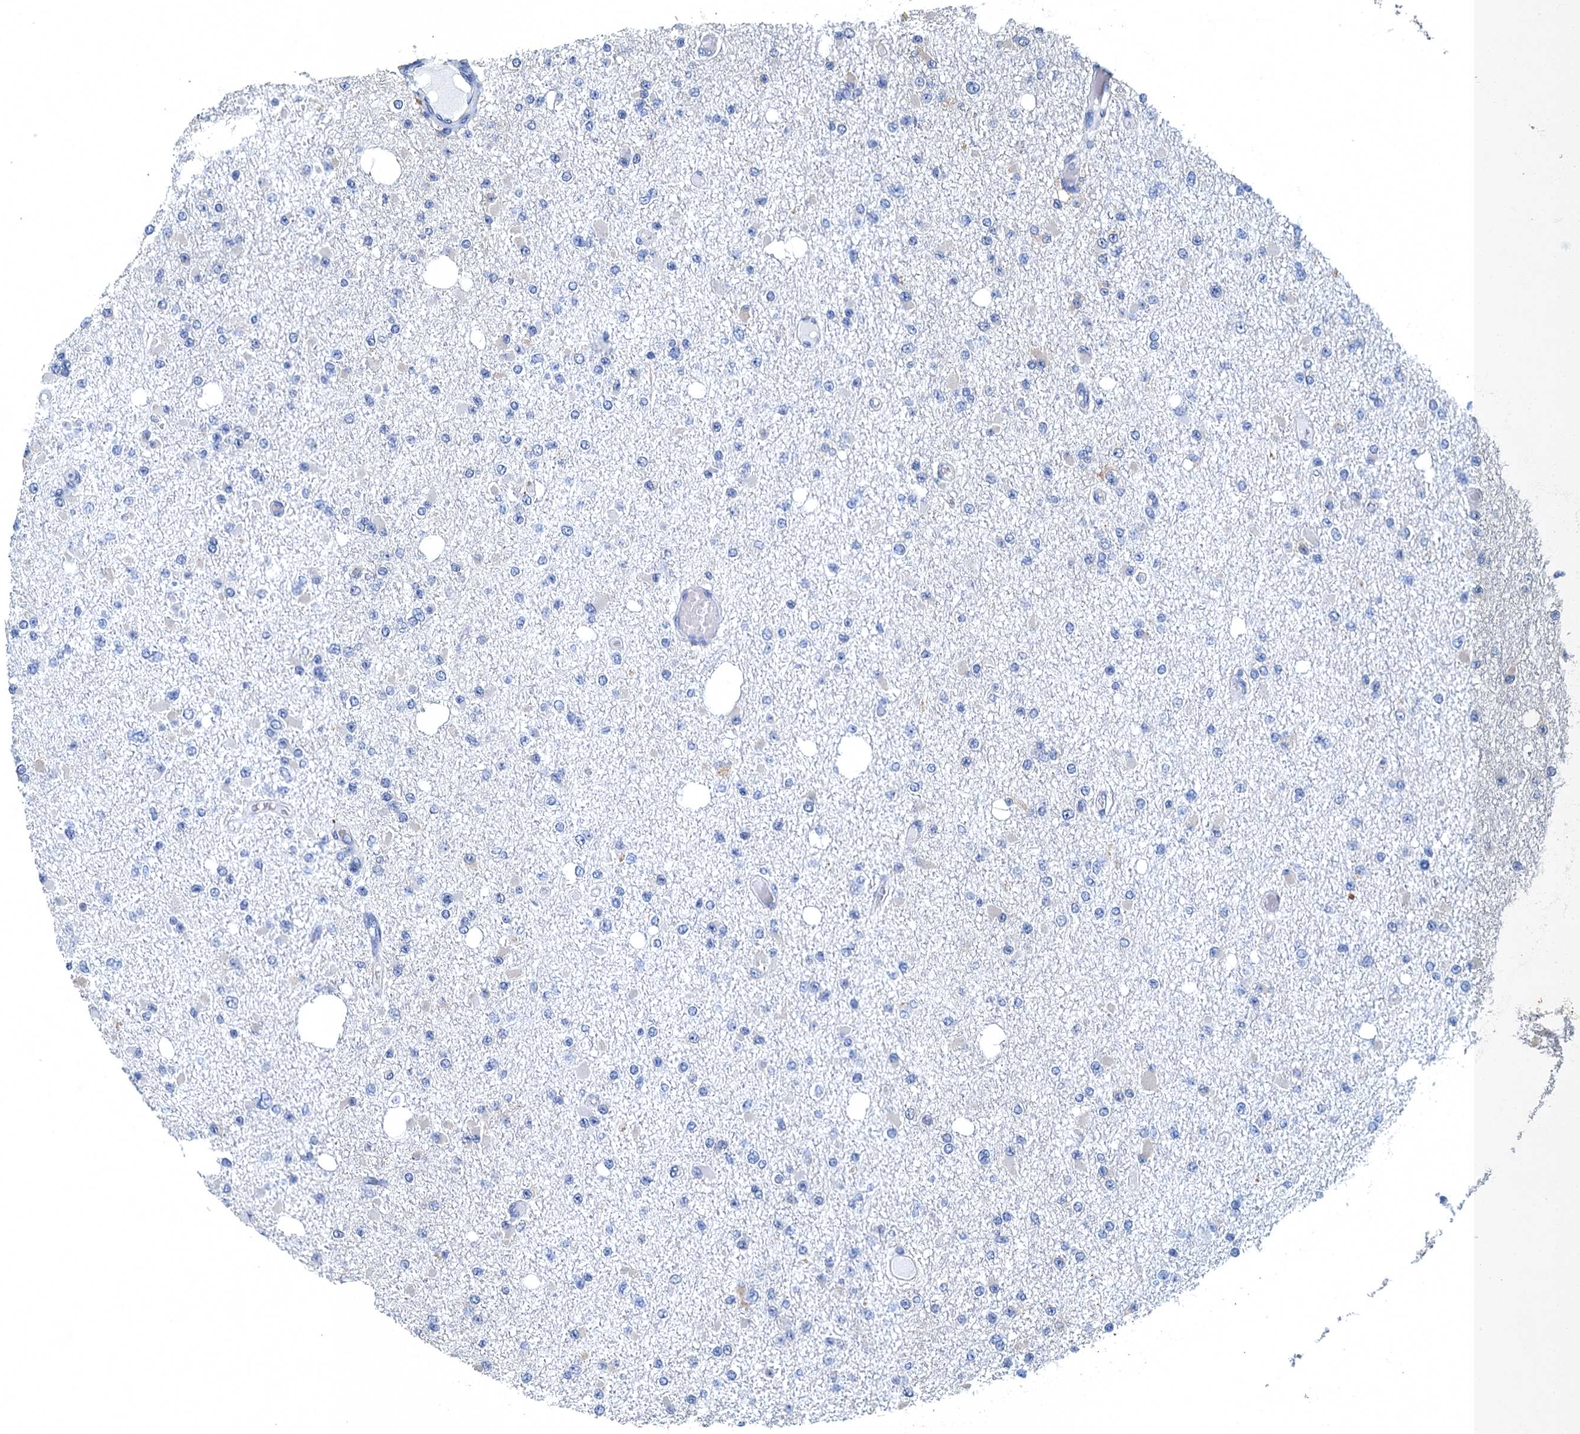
{"staining": {"intensity": "negative", "quantity": "none", "location": "none"}, "tissue": "glioma", "cell_type": "Tumor cells", "image_type": "cancer", "snomed": [{"axis": "morphology", "description": "Glioma, malignant, Low grade"}, {"axis": "topography", "description": "Brain"}], "caption": "The histopathology image reveals no significant staining in tumor cells of malignant low-grade glioma. (DAB (3,3'-diaminobenzidine) immunohistochemistry (IHC), high magnification).", "gene": "GADL1", "patient": {"sex": "female", "age": 22}}